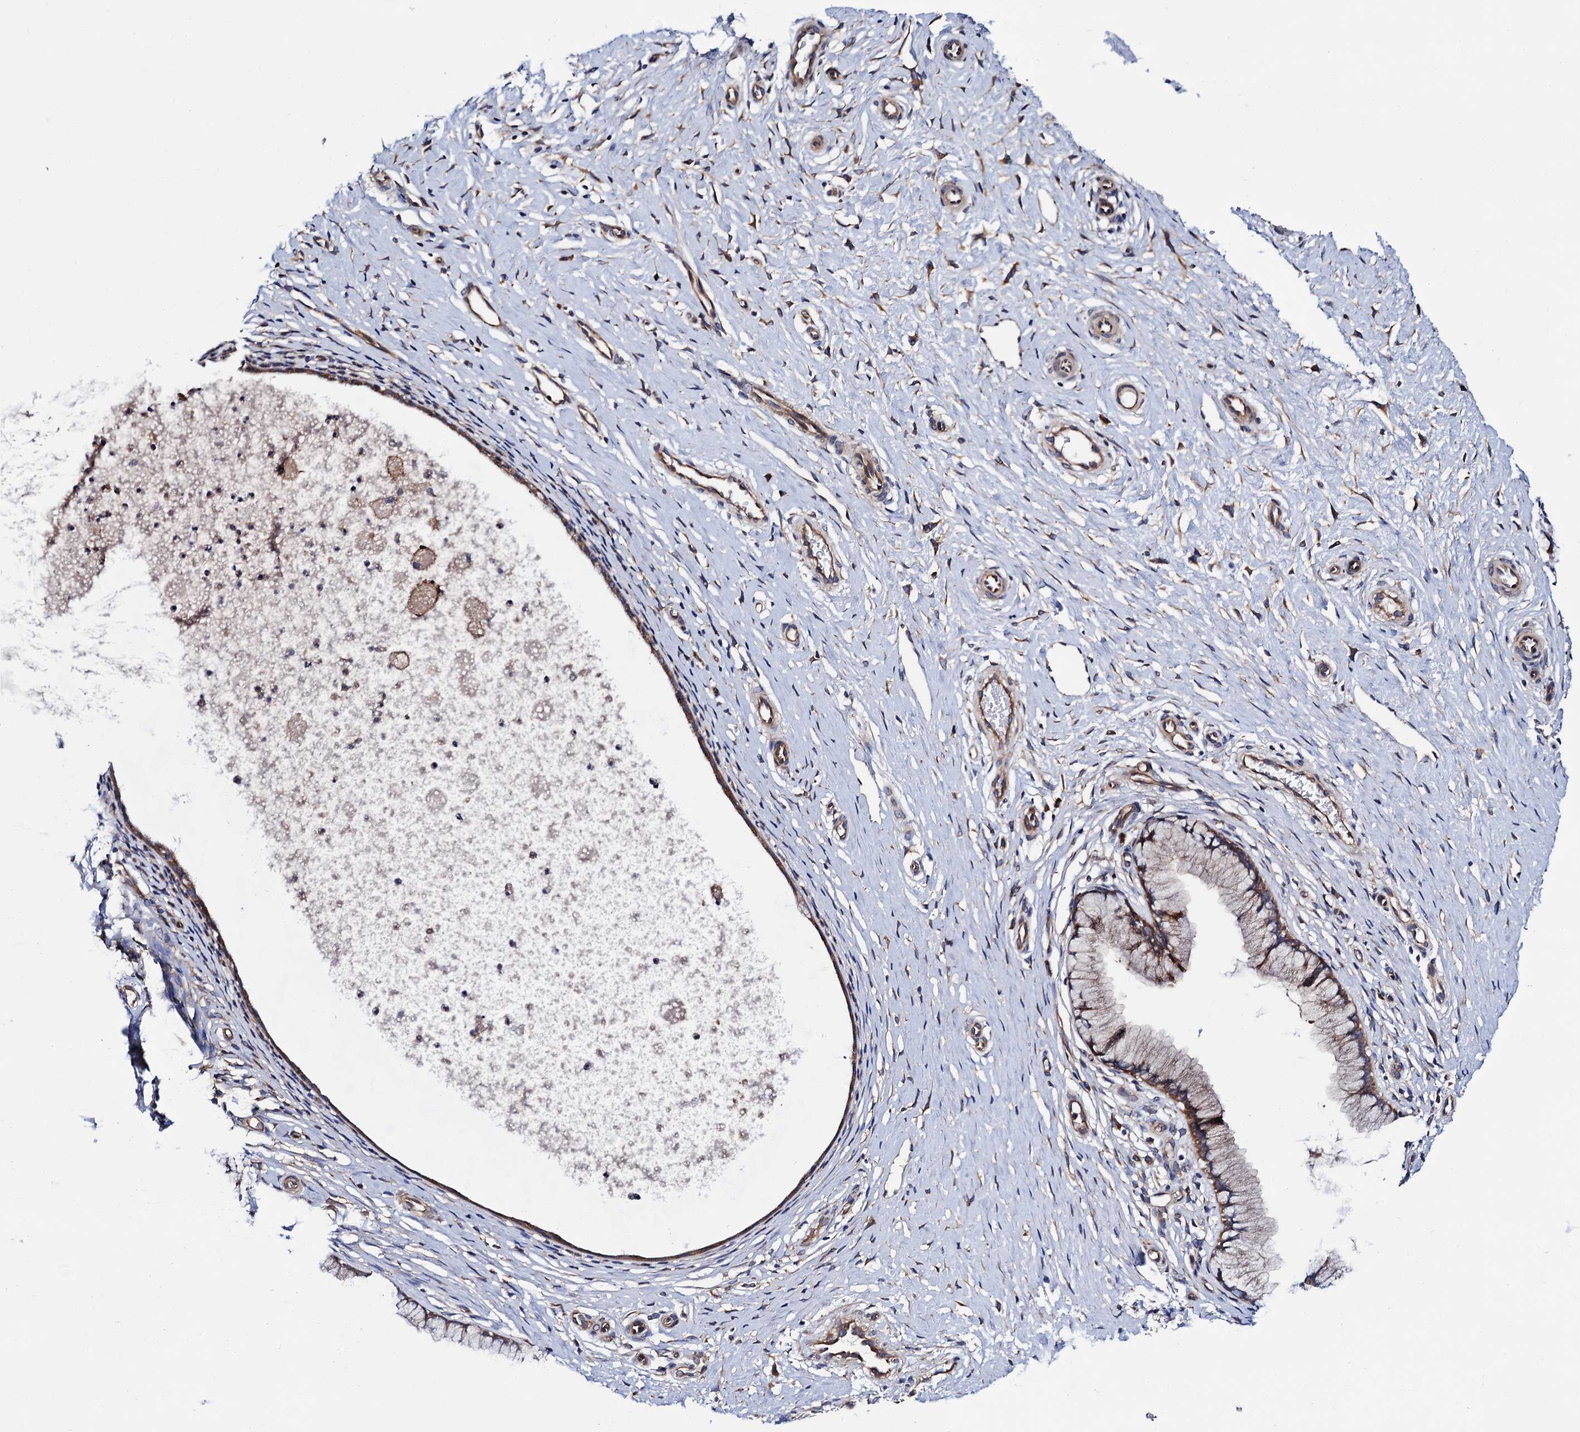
{"staining": {"intensity": "weak", "quantity": ">75%", "location": "cytoplasmic/membranous"}, "tissue": "cervix", "cell_type": "Glandular cells", "image_type": "normal", "snomed": [{"axis": "morphology", "description": "Normal tissue, NOS"}, {"axis": "topography", "description": "Cervix"}], "caption": "This histopathology image displays unremarkable cervix stained with IHC to label a protein in brown. The cytoplasmic/membranous of glandular cells show weak positivity for the protein. Nuclei are counter-stained blue.", "gene": "MRPL48", "patient": {"sex": "female", "age": 36}}